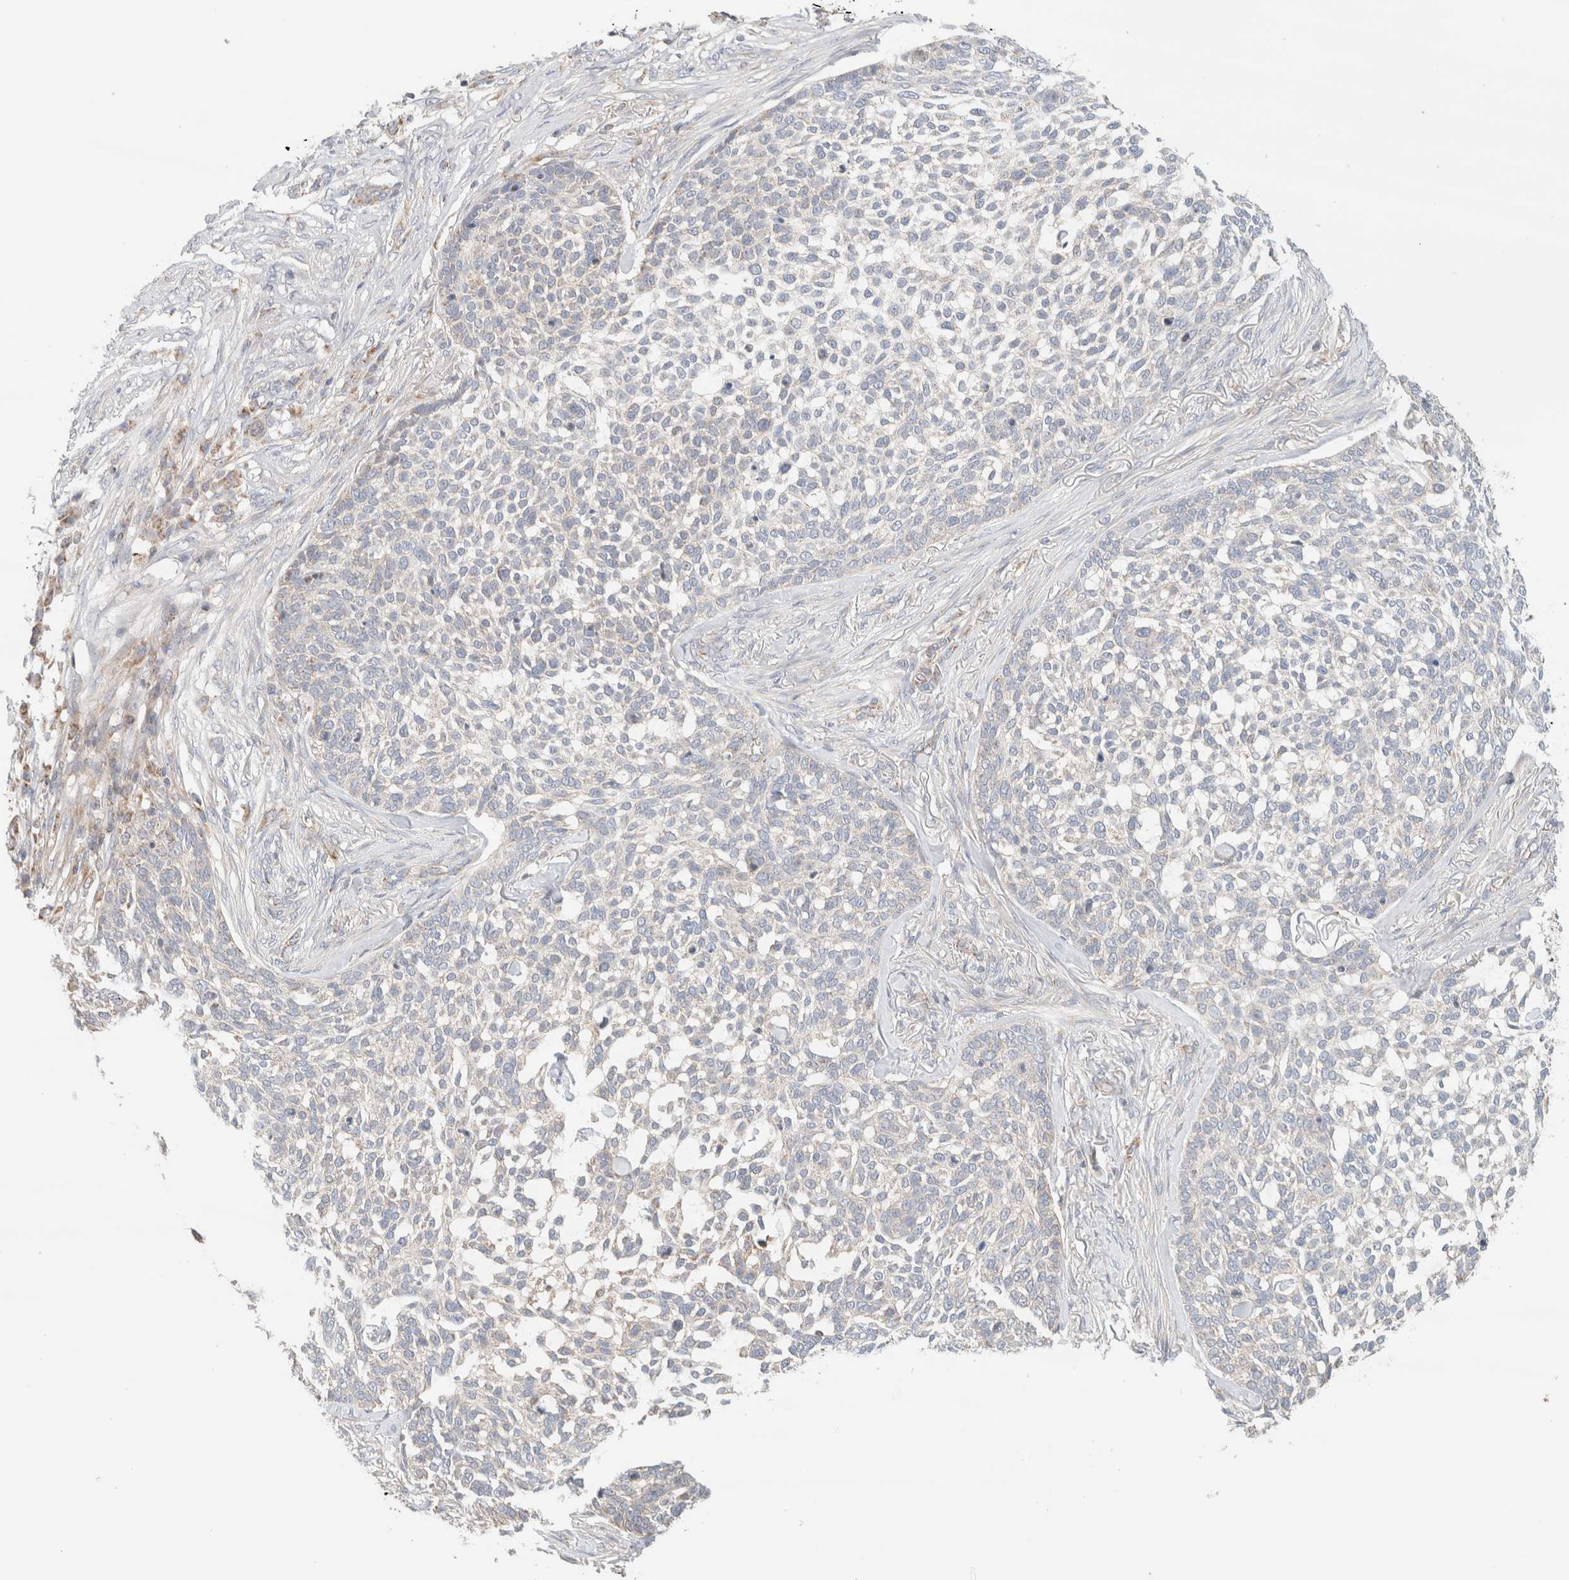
{"staining": {"intensity": "weak", "quantity": "25%-75%", "location": "cytoplasmic/membranous"}, "tissue": "skin cancer", "cell_type": "Tumor cells", "image_type": "cancer", "snomed": [{"axis": "morphology", "description": "Basal cell carcinoma"}, {"axis": "topography", "description": "Skin"}], "caption": "DAB (3,3'-diaminobenzidine) immunohistochemical staining of human skin basal cell carcinoma shows weak cytoplasmic/membranous protein expression in approximately 25%-75% of tumor cells.", "gene": "MRM3", "patient": {"sex": "female", "age": 64}}